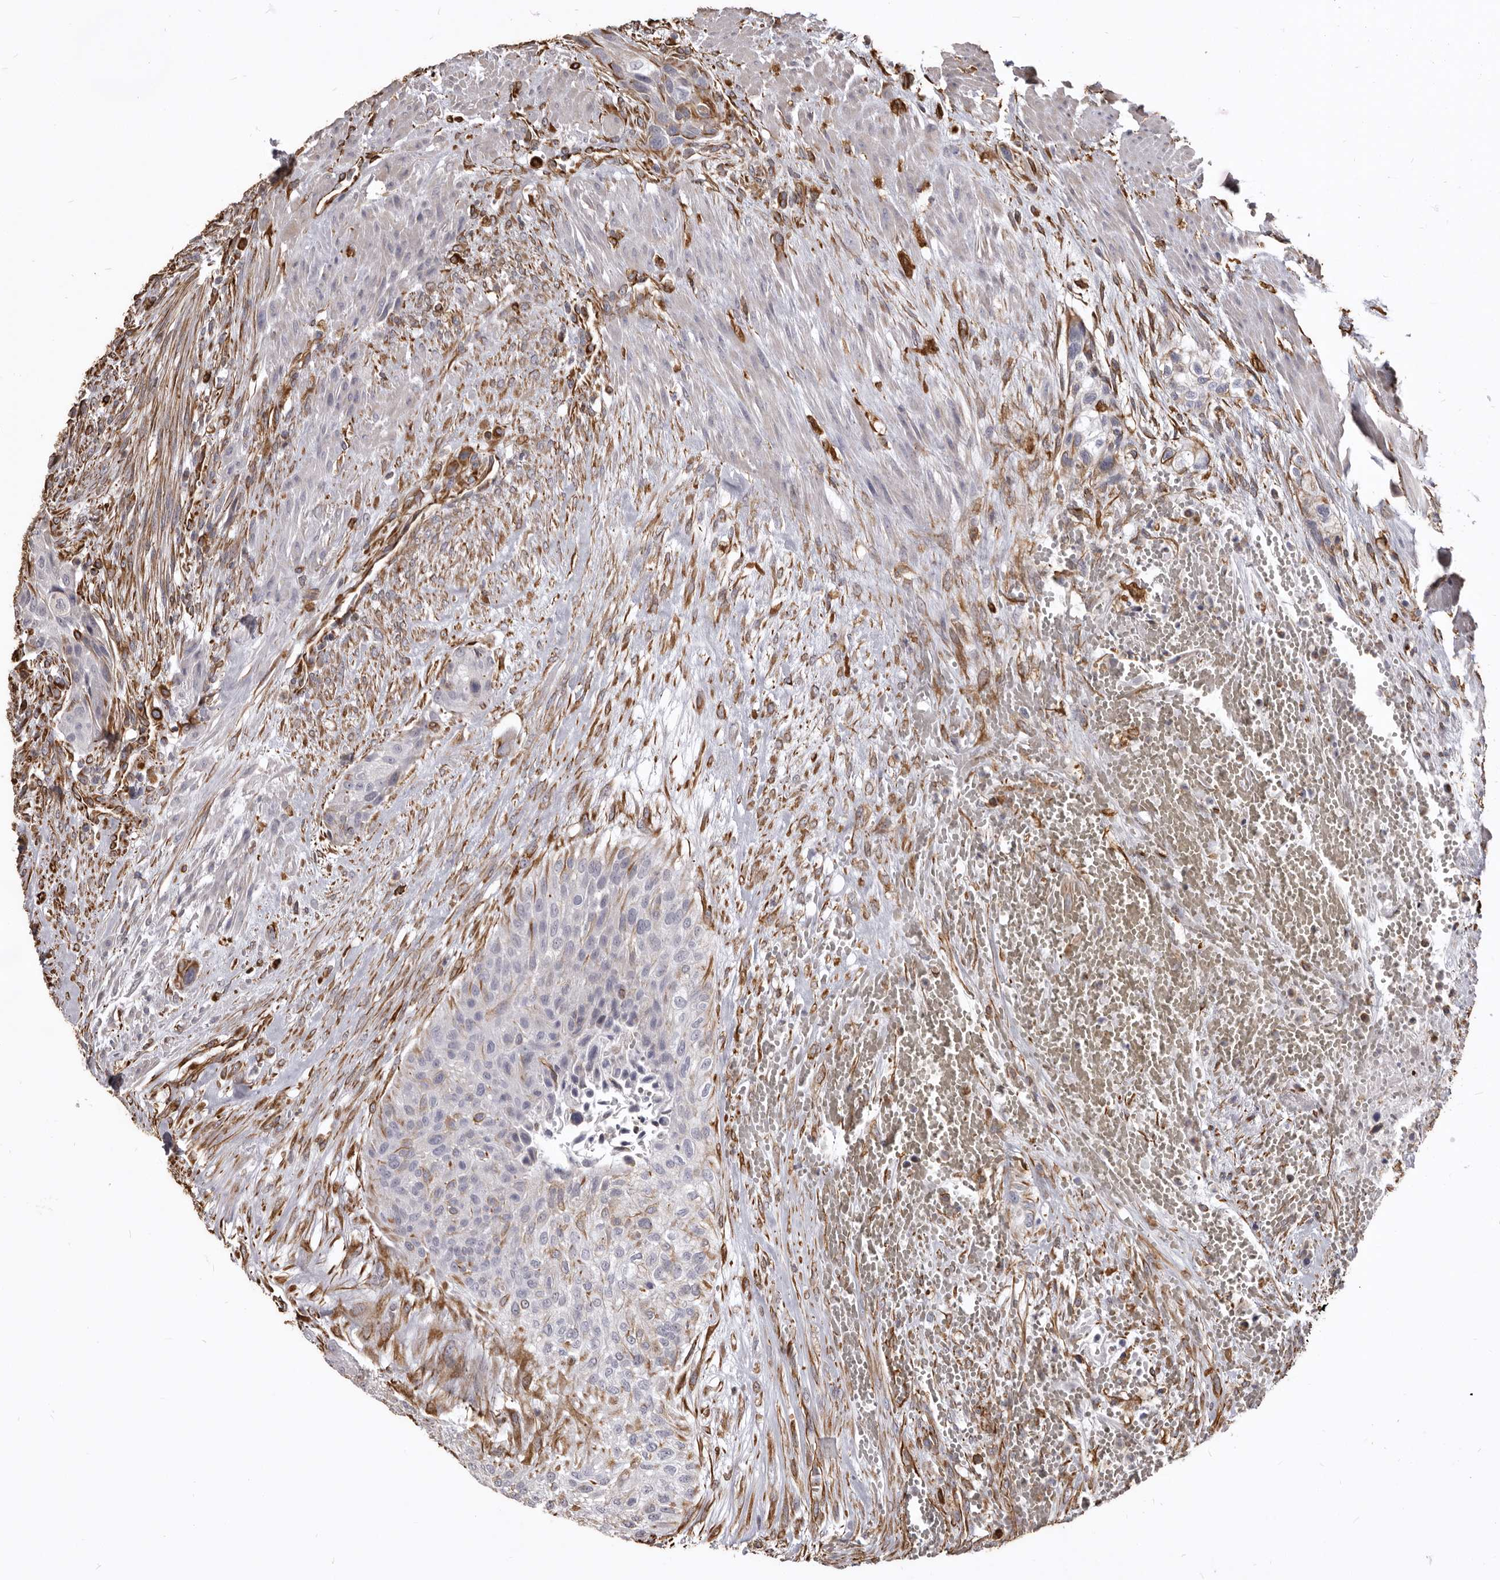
{"staining": {"intensity": "weak", "quantity": "<25%", "location": "cytoplasmic/membranous"}, "tissue": "urothelial cancer", "cell_type": "Tumor cells", "image_type": "cancer", "snomed": [{"axis": "morphology", "description": "Urothelial carcinoma, High grade"}, {"axis": "topography", "description": "Urinary bladder"}], "caption": "Micrograph shows no protein staining in tumor cells of urothelial cancer tissue.", "gene": "MTURN", "patient": {"sex": "male", "age": 35}}